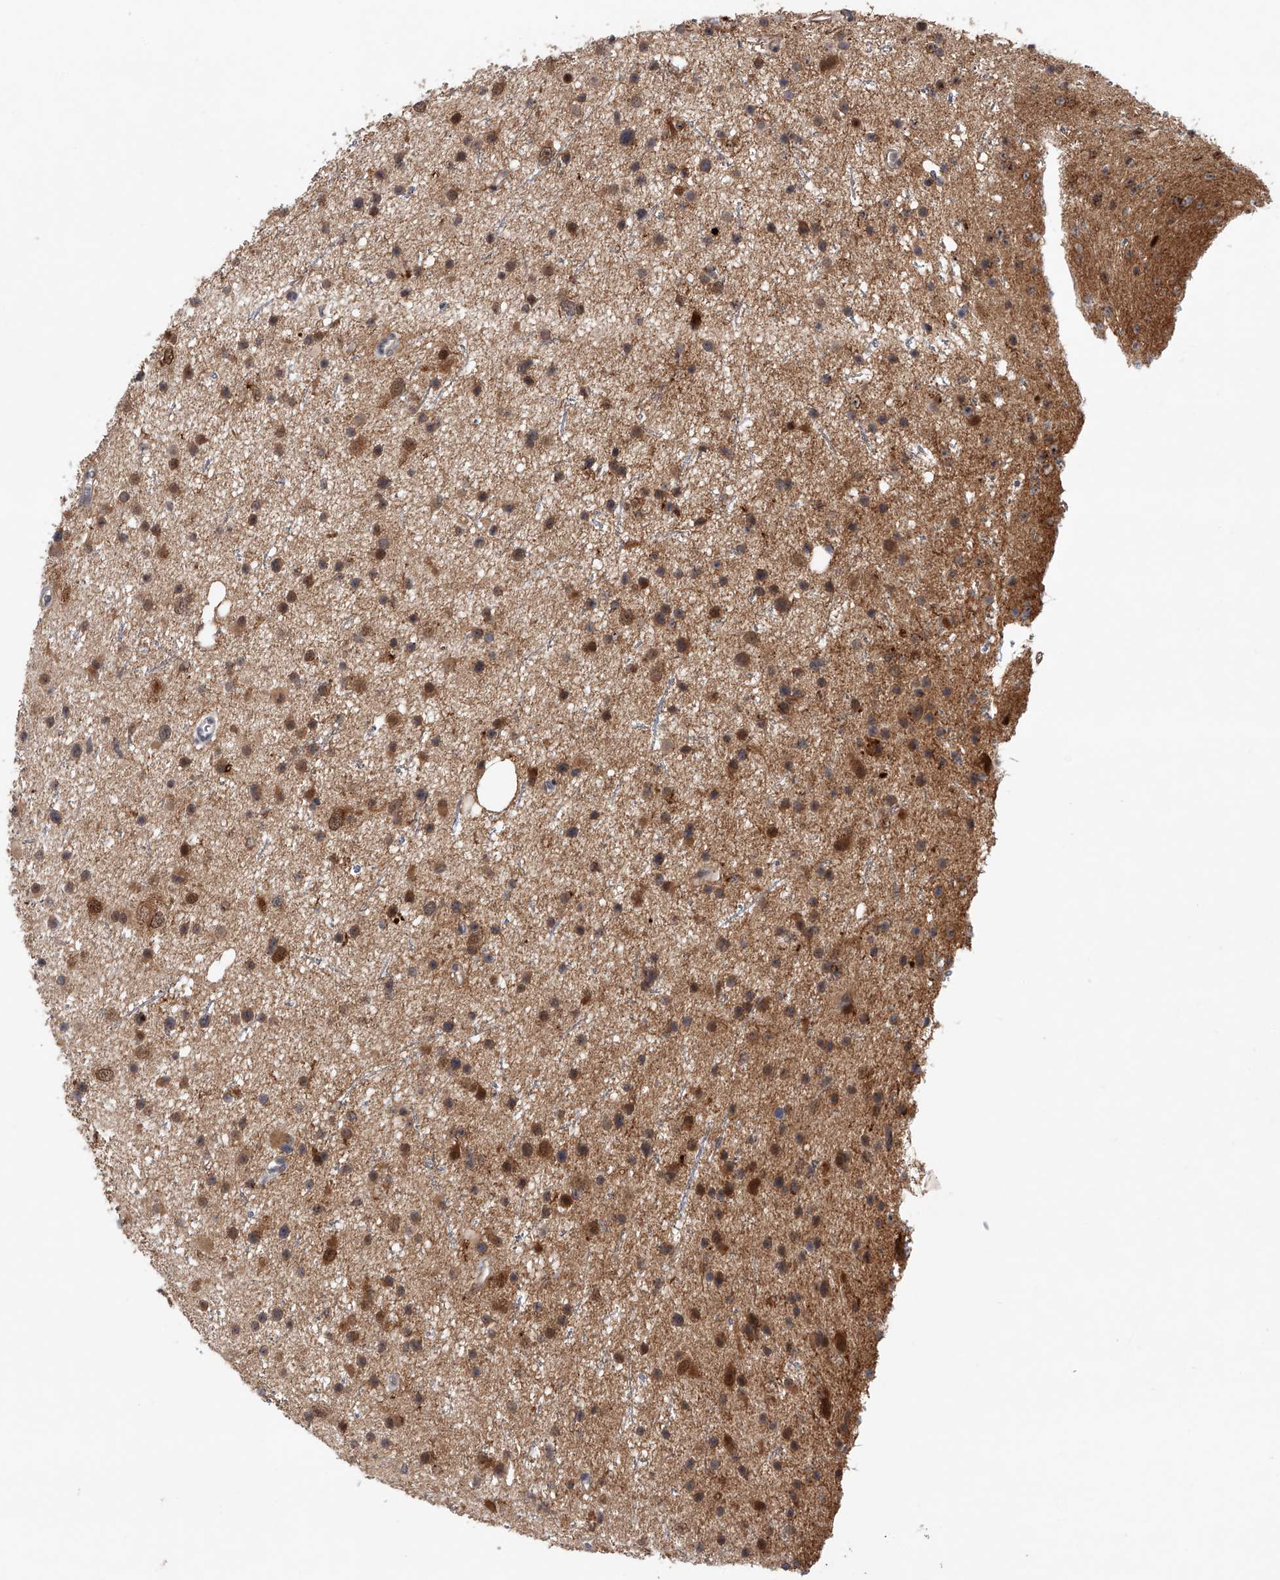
{"staining": {"intensity": "moderate", "quantity": ">75%", "location": "cytoplasmic/membranous,nuclear"}, "tissue": "glioma", "cell_type": "Tumor cells", "image_type": "cancer", "snomed": [{"axis": "morphology", "description": "Glioma, malignant, Low grade"}, {"axis": "topography", "description": "Cerebral cortex"}], "caption": "Human glioma stained with a brown dye reveals moderate cytoplasmic/membranous and nuclear positive expression in approximately >75% of tumor cells.", "gene": "RWDD2A", "patient": {"sex": "female", "age": 39}}